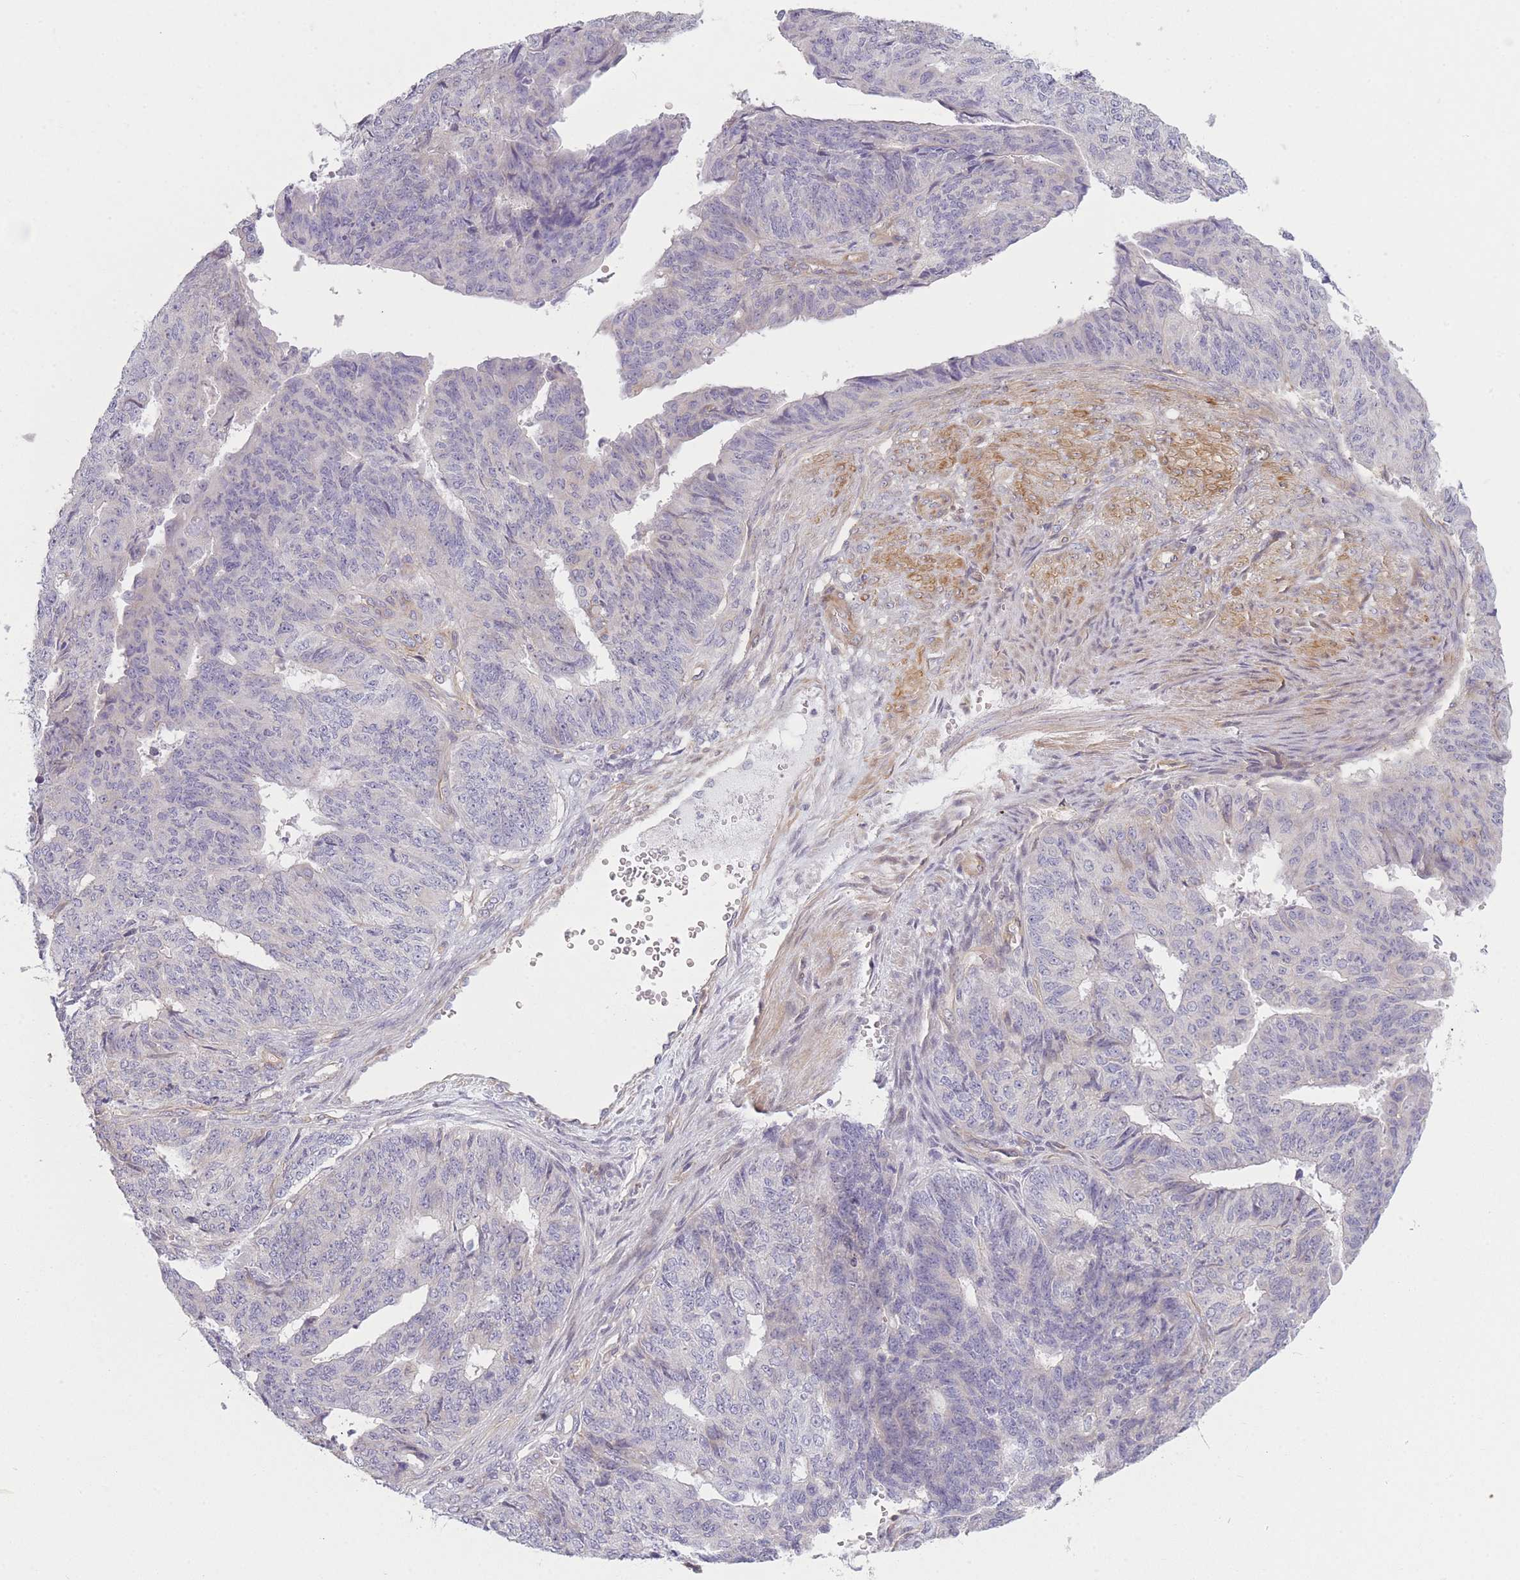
{"staining": {"intensity": "negative", "quantity": "none", "location": "none"}, "tissue": "endometrial cancer", "cell_type": "Tumor cells", "image_type": "cancer", "snomed": [{"axis": "morphology", "description": "Adenocarcinoma, NOS"}, {"axis": "topography", "description": "Endometrium"}], "caption": "Tumor cells are negative for brown protein staining in adenocarcinoma (endometrial).", "gene": "SLC7A6", "patient": {"sex": "female", "age": 32}}